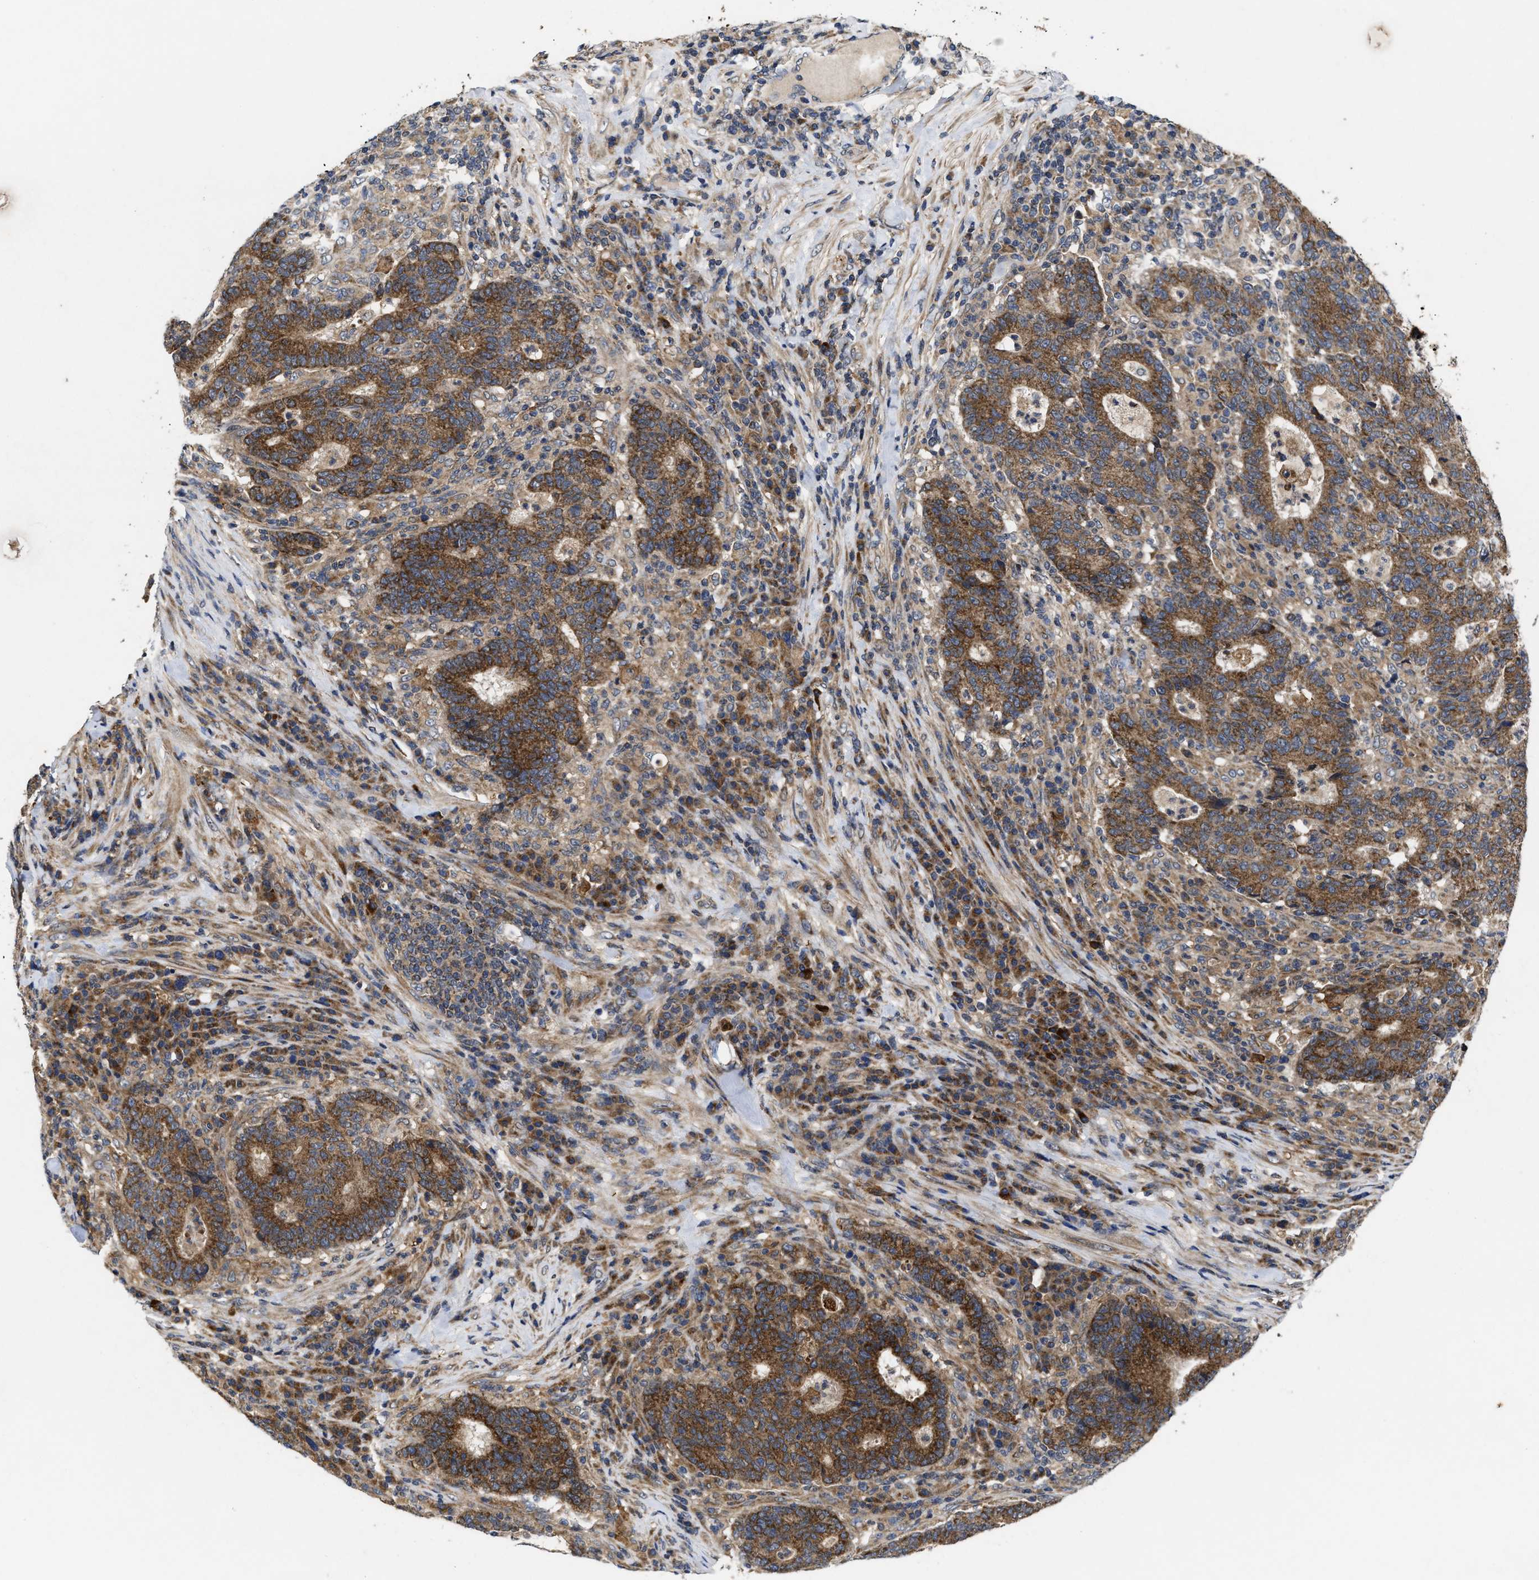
{"staining": {"intensity": "strong", "quantity": ">75%", "location": "cytoplasmic/membranous"}, "tissue": "colorectal cancer", "cell_type": "Tumor cells", "image_type": "cancer", "snomed": [{"axis": "morphology", "description": "Adenocarcinoma, NOS"}, {"axis": "topography", "description": "Colon"}], "caption": "Immunohistochemistry (IHC) photomicrograph of neoplastic tissue: adenocarcinoma (colorectal) stained using immunohistochemistry shows high levels of strong protein expression localized specifically in the cytoplasmic/membranous of tumor cells, appearing as a cytoplasmic/membranous brown color.", "gene": "EFNA4", "patient": {"sex": "female", "age": 75}}